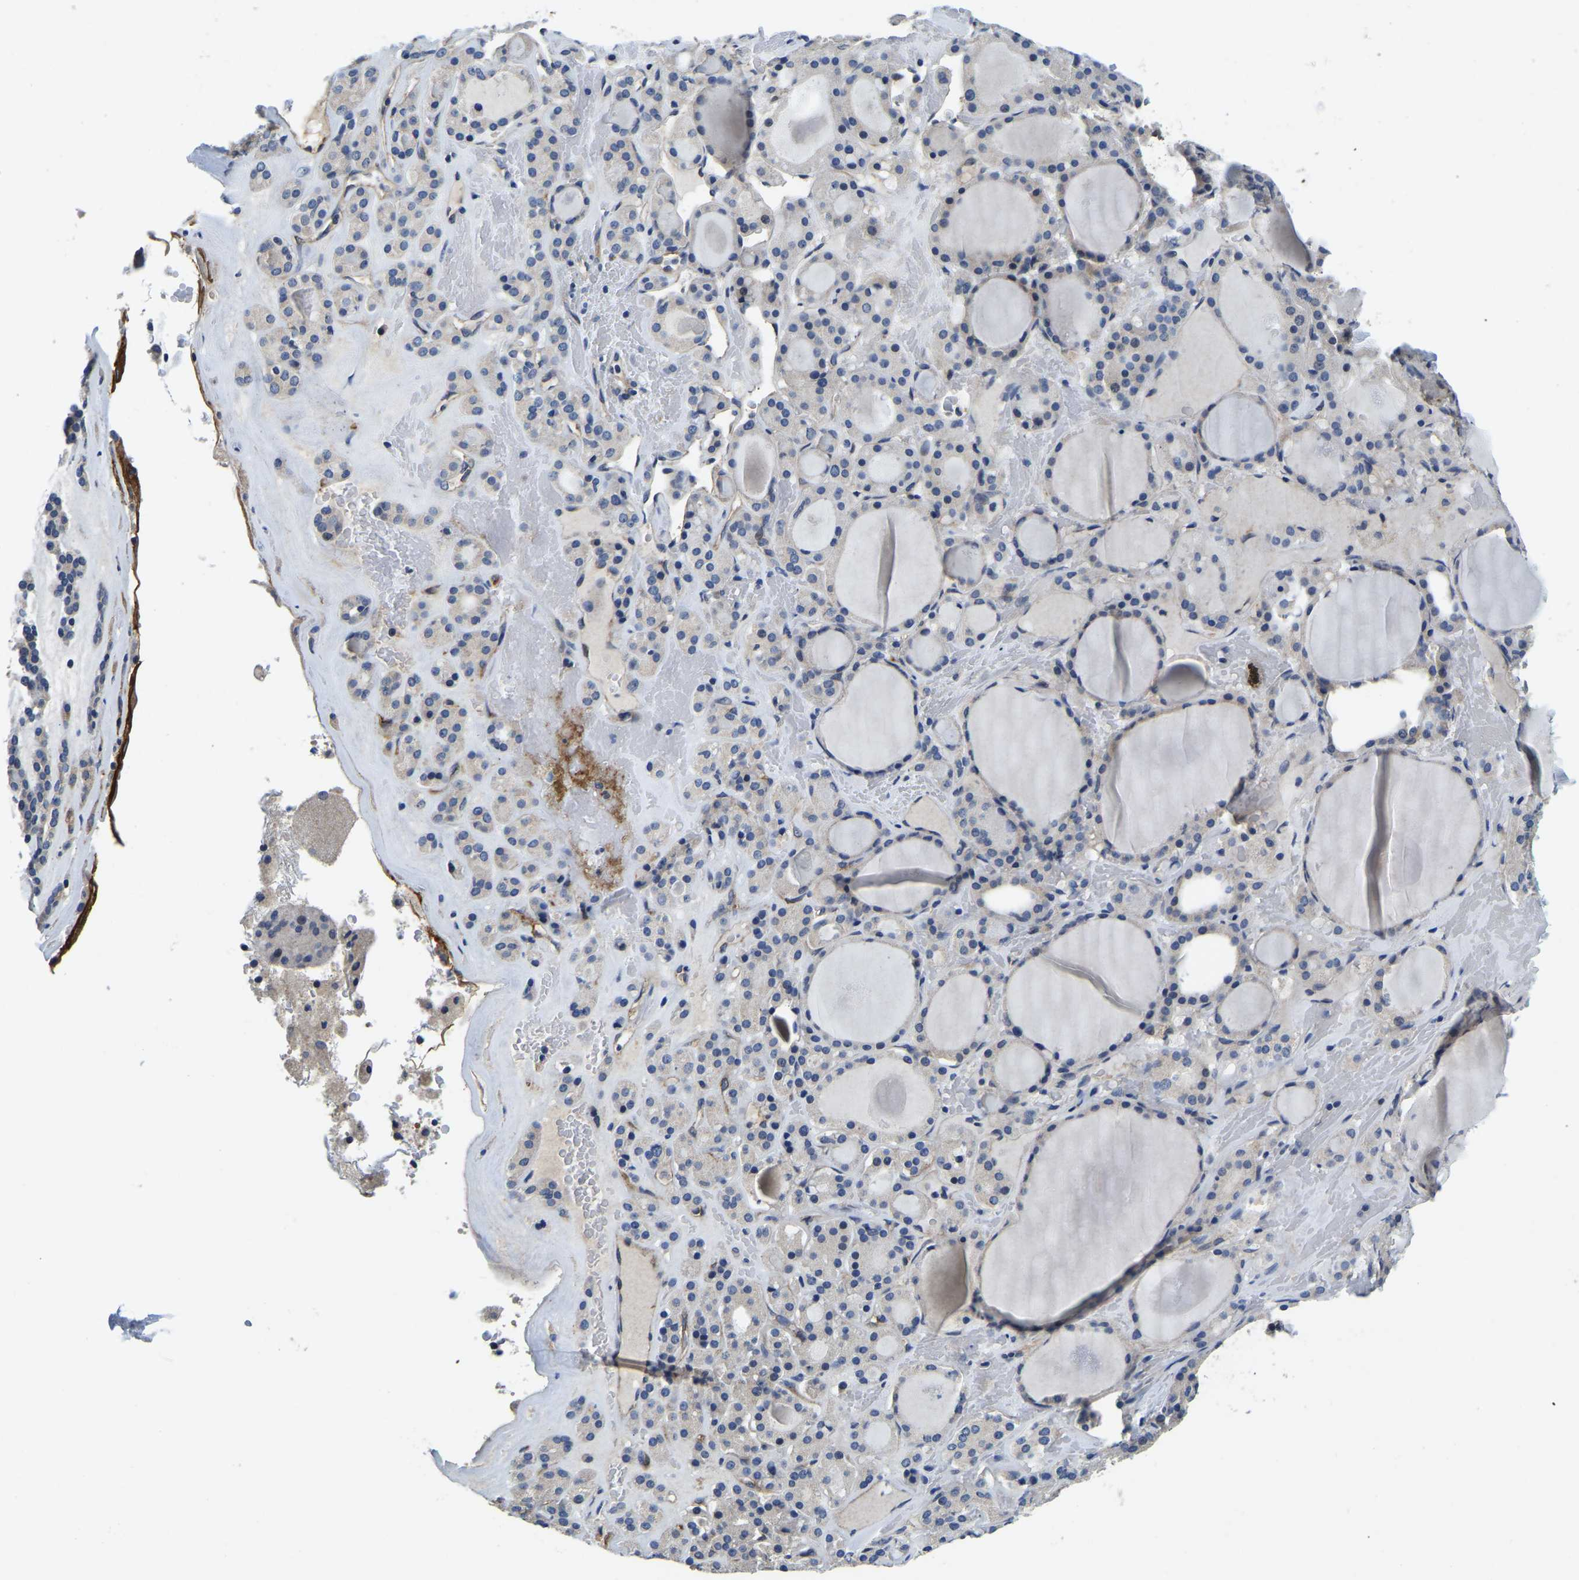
{"staining": {"intensity": "negative", "quantity": "none", "location": "none"}, "tissue": "thyroid gland", "cell_type": "Glandular cells", "image_type": "normal", "snomed": [{"axis": "morphology", "description": "Normal tissue, NOS"}, {"axis": "morphology", "description": "Carcinoma, NOS"}, {"axis": "topography", "description": "Thyroid gland"}], "caption": "Thyroid gland stained for a protein using immunohistochemistry shows no positivity glandular cells.", "gene": "ITGA2", "patient": {"sex": "female", "age": 86}}